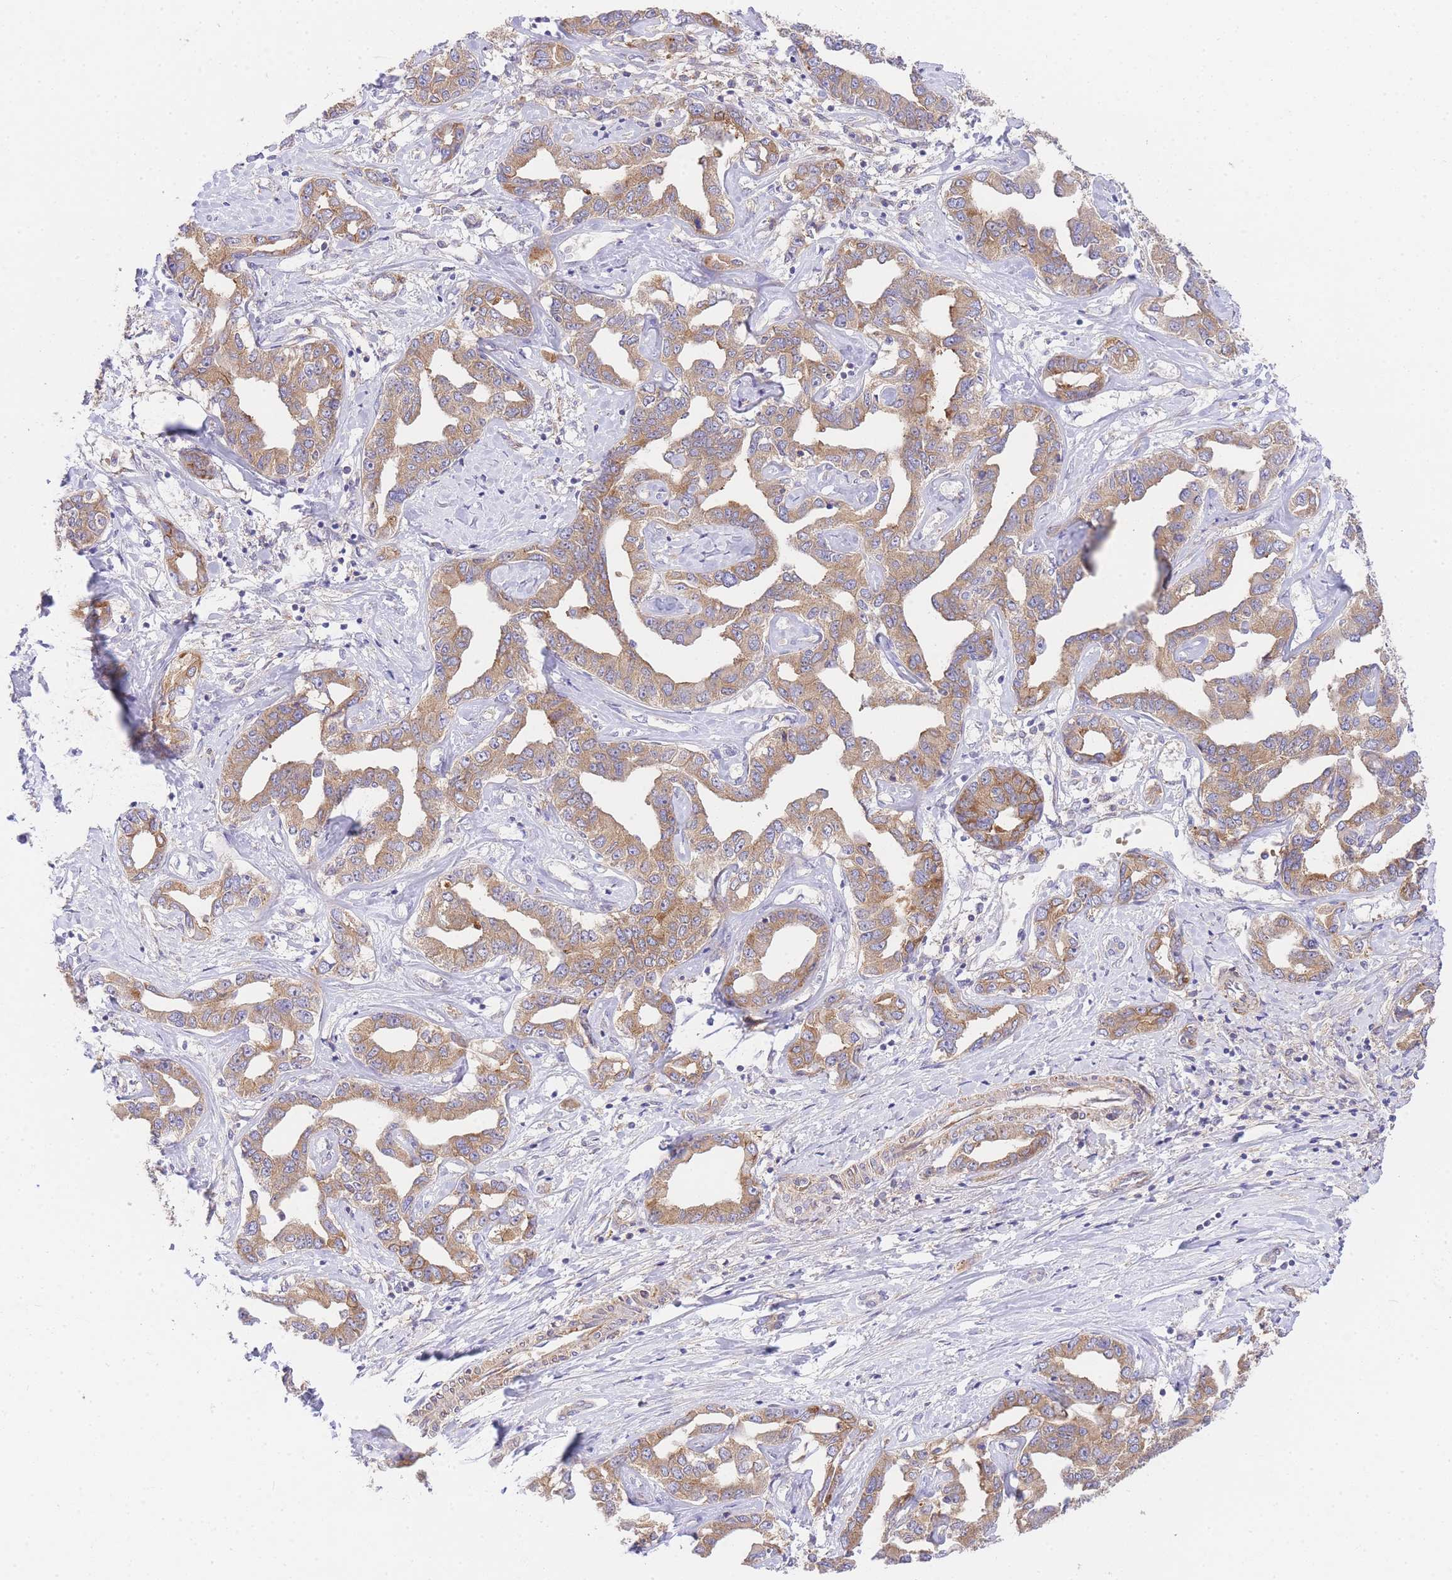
{"staining": {"intensity": "moderate", "quantity": "25%-75%", "location": "cytoplasmic/membranous"}, "tissue": "liver cancer", "cell_type": "Tumor cells", "image_type": "cancer", "snomed": [{"axis": "morphology", "description": "Cholangiocarcinoma"}, {"axis": "topography", "description": "Liver"}], "caption": "IHC (DAB (3,3'-diaminobenzidine)) staining of human liver cancer (cholangiocarcinoma) demonstrates moderate cytoplasmic/membranous protein expression in approximately 25%-75% of tumor cells.", "gene": "INSYN2B", "patient": {"sex": "male", "age": 59}}